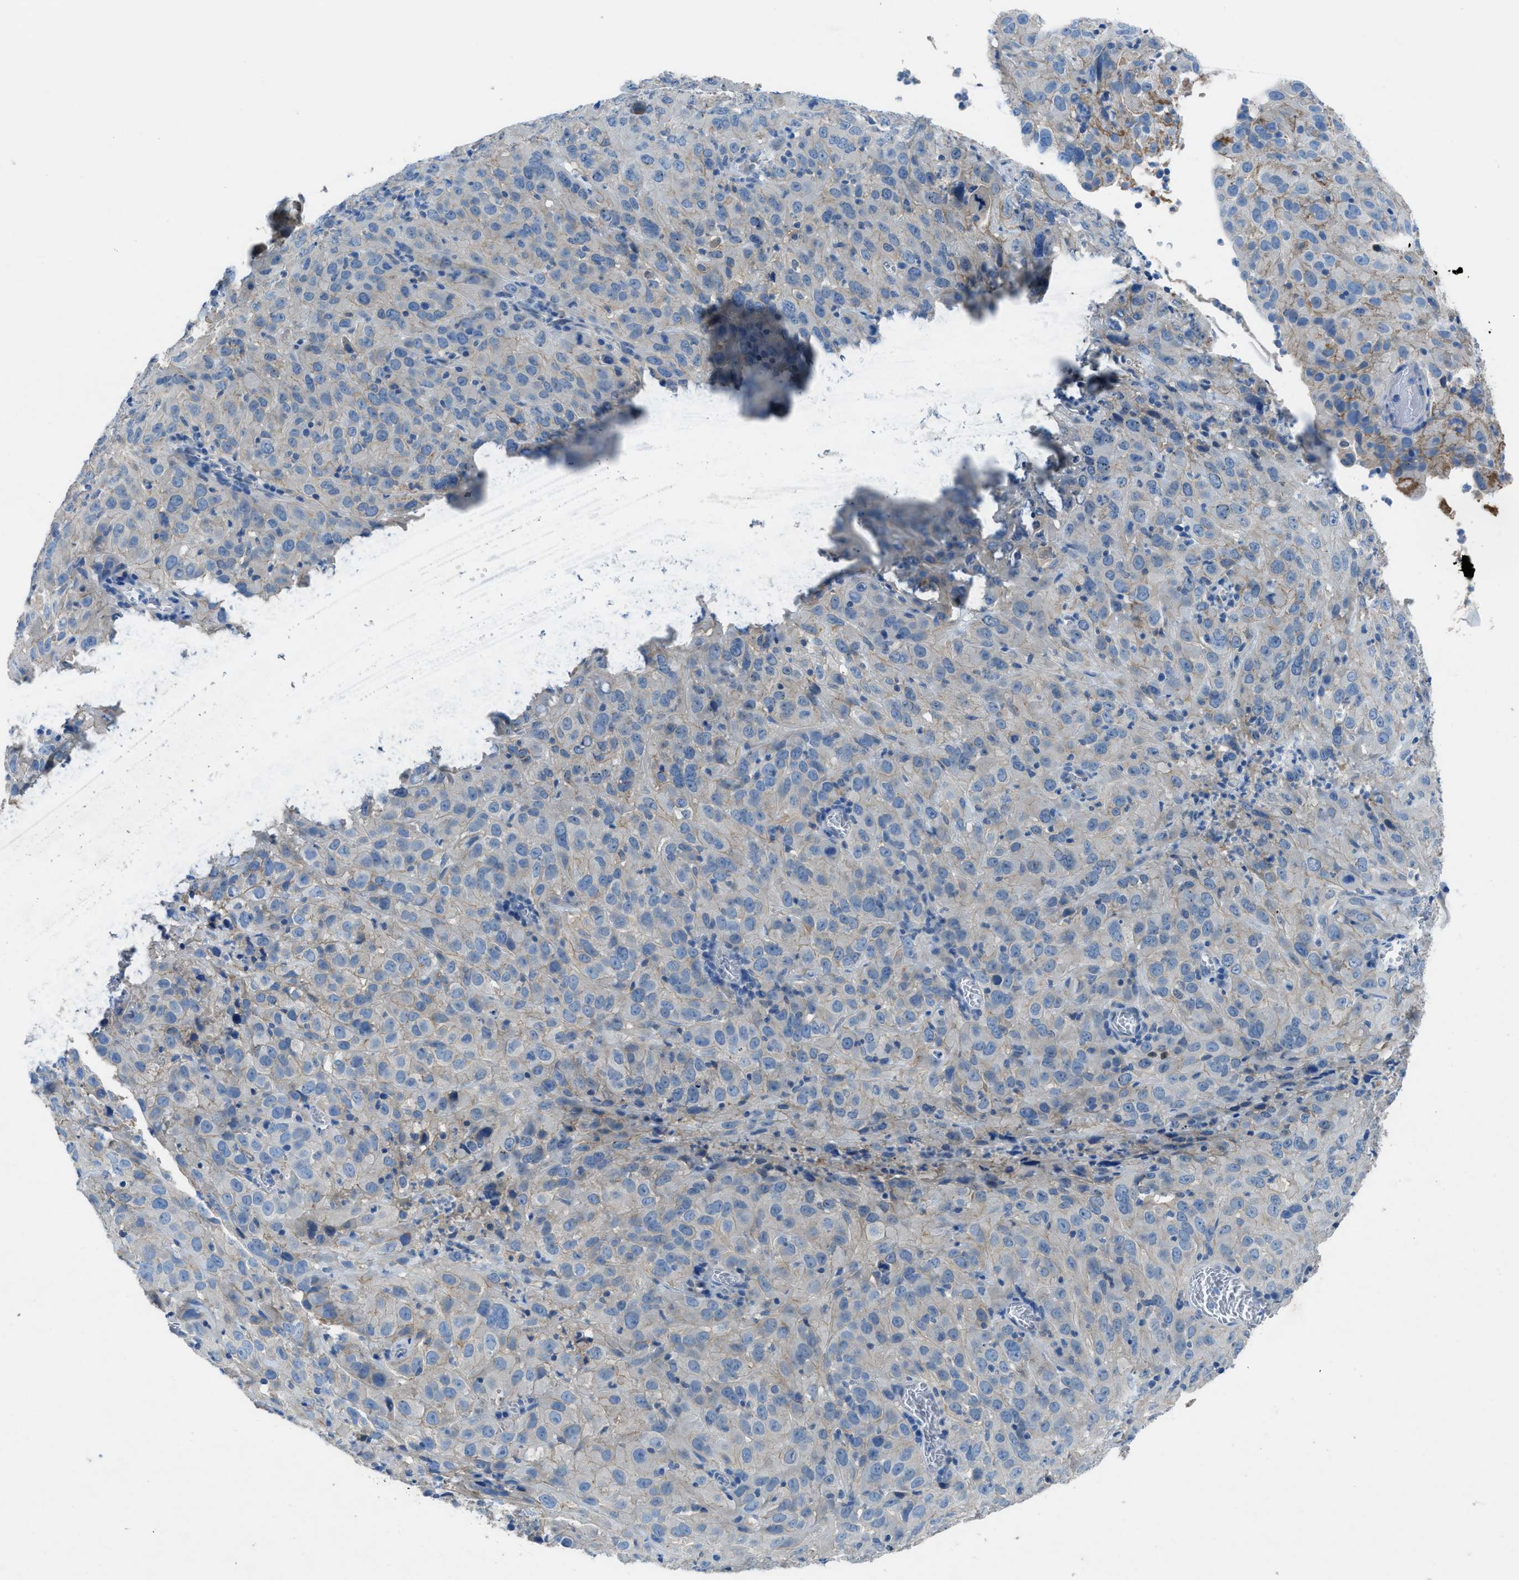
{"staining": {"intensity": "weak", "quantity": "<25%", "location": "cytoplasmic/membranous"}, "tissue": "cervical cancer", "cell_type": "Tumor cells", "image_type": "cancer", "snomed": [{"axis": "morphology", "description": "Squamous cell carcinoma, NOS"}, {"axis": "topography", "description": "Cervix"}], "caption": "High power microscopy image of an IHC histopathology image of cervical cancer, revealing no significant positivity in tumor cells.", "gene": "PTGFRN", "patient": {"sex": "female", "age": 32}}